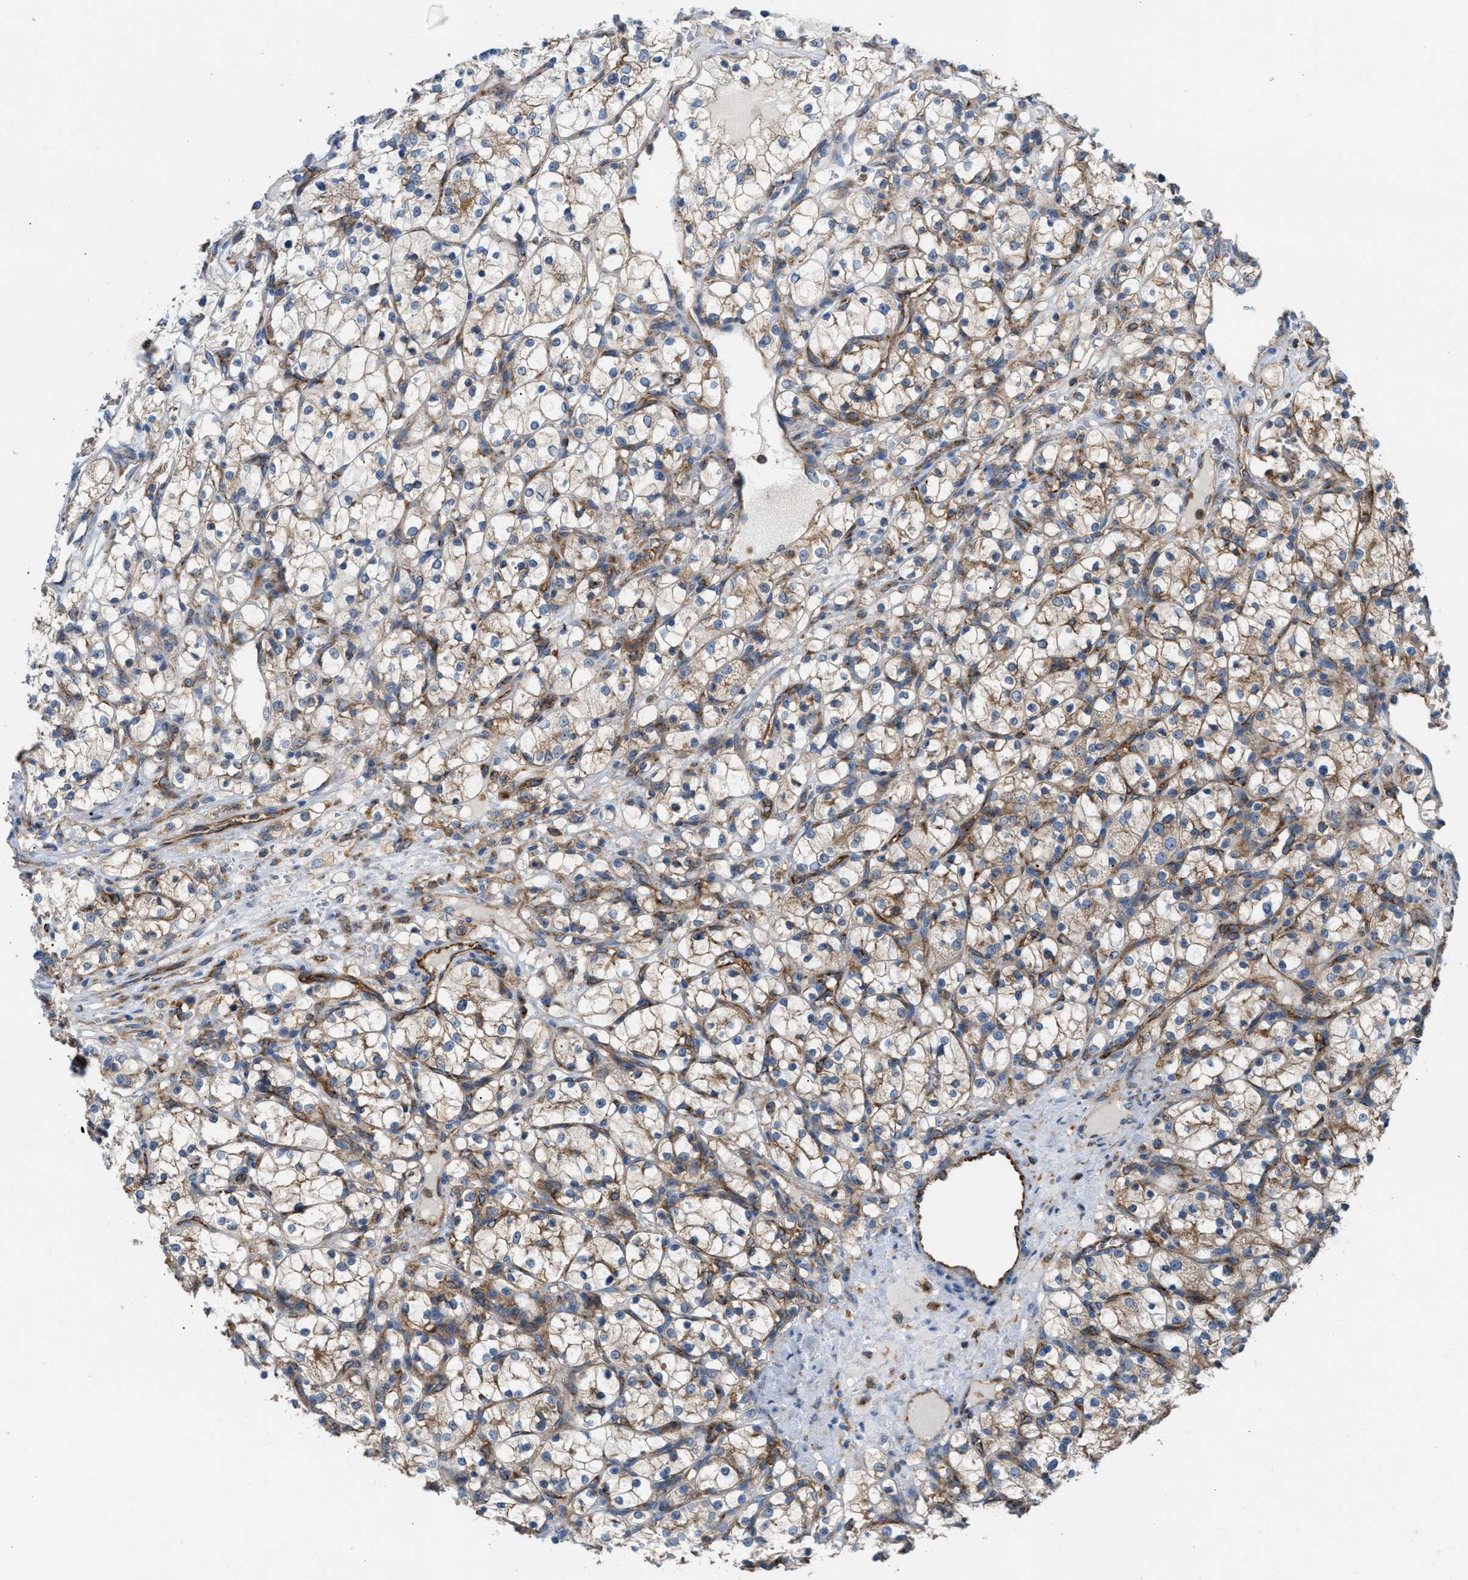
{"staining": {"intensity": "moderate", "quantity": ">75%", "location": "cytoplasmic/membranous"}, "tissue": "renal cancer", "cell_type": "Tumor cells", "image_type": "cancer", "snomed": [{"axis": "morphology", "description": "Adenocarcinoma, NOS"}, {"axis": "topography", "description": "Kidney"}], "caption": "Tumor cells demonstrate medium levels of moderate cytoplasmic/membranous positivity in approximately >75% of cells in human adenocarcinoma (renal).", "gene": "TBC1D15", "patient": {"sex": "female", "age": 69}}